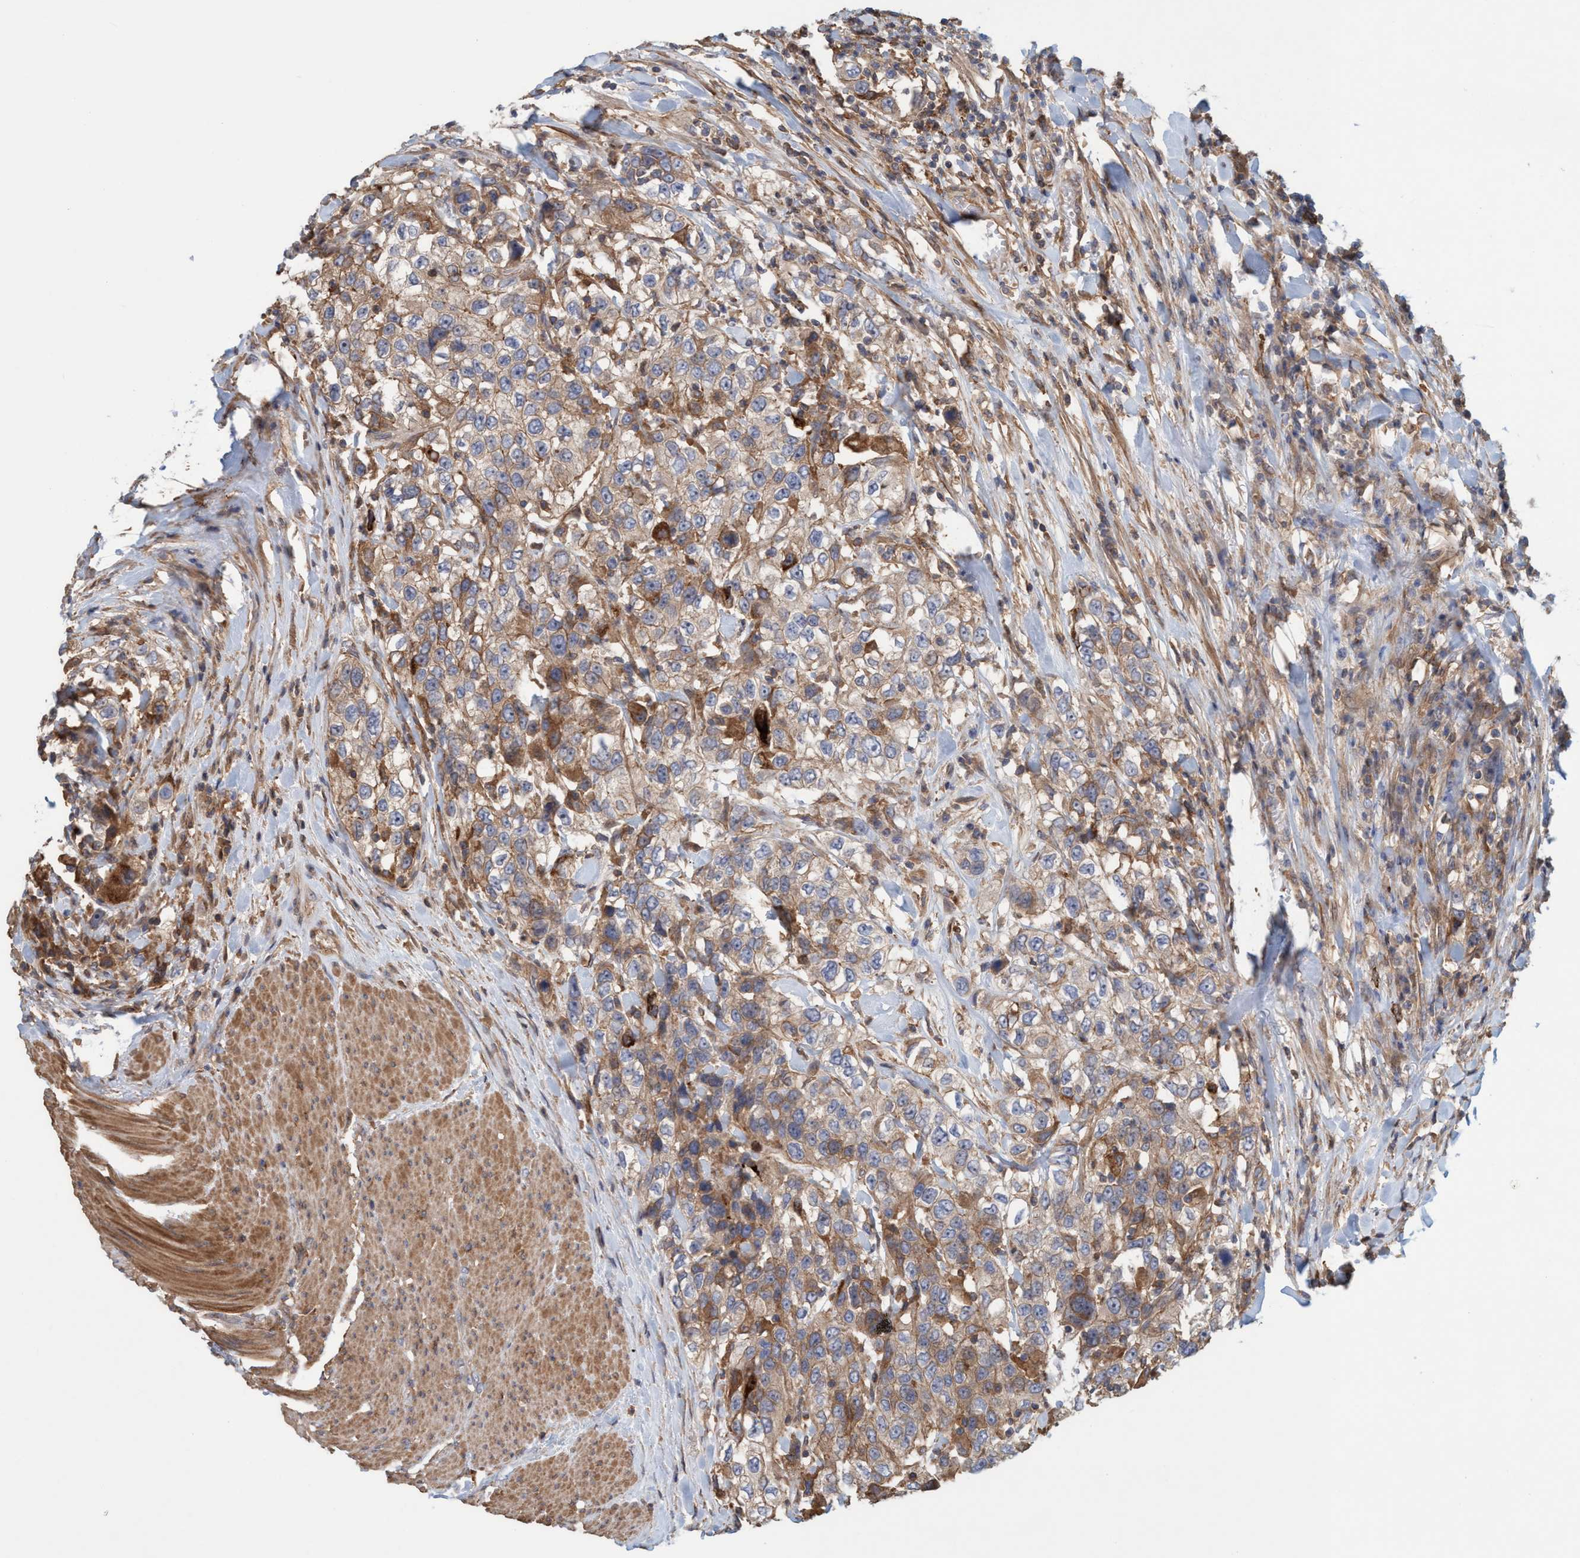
{"staining": {"intensity": "moderate", "quantity": ">75%", "location": "cytoplasmic/membranous"}, "tissue": "urothelial cancer", "cell_type": "Tumor cells", "image_type": "cancer", "snomed": [{"axis": "morphology", "description": "Urothelial carcinoma, High grade"}, {"axis": "topography", "description": "Urinary bladder"}], "caption": "This photomicrograph demonstrates urothelial cancer stained with IHC to label a protein in brown. The cytoplasmic/membranous of tumor cells show moderate positivity for the protein. Nuclei are counter-stained blue.", "gene": "SPECC1", "patient": {"sex": "female", "age": 80}}